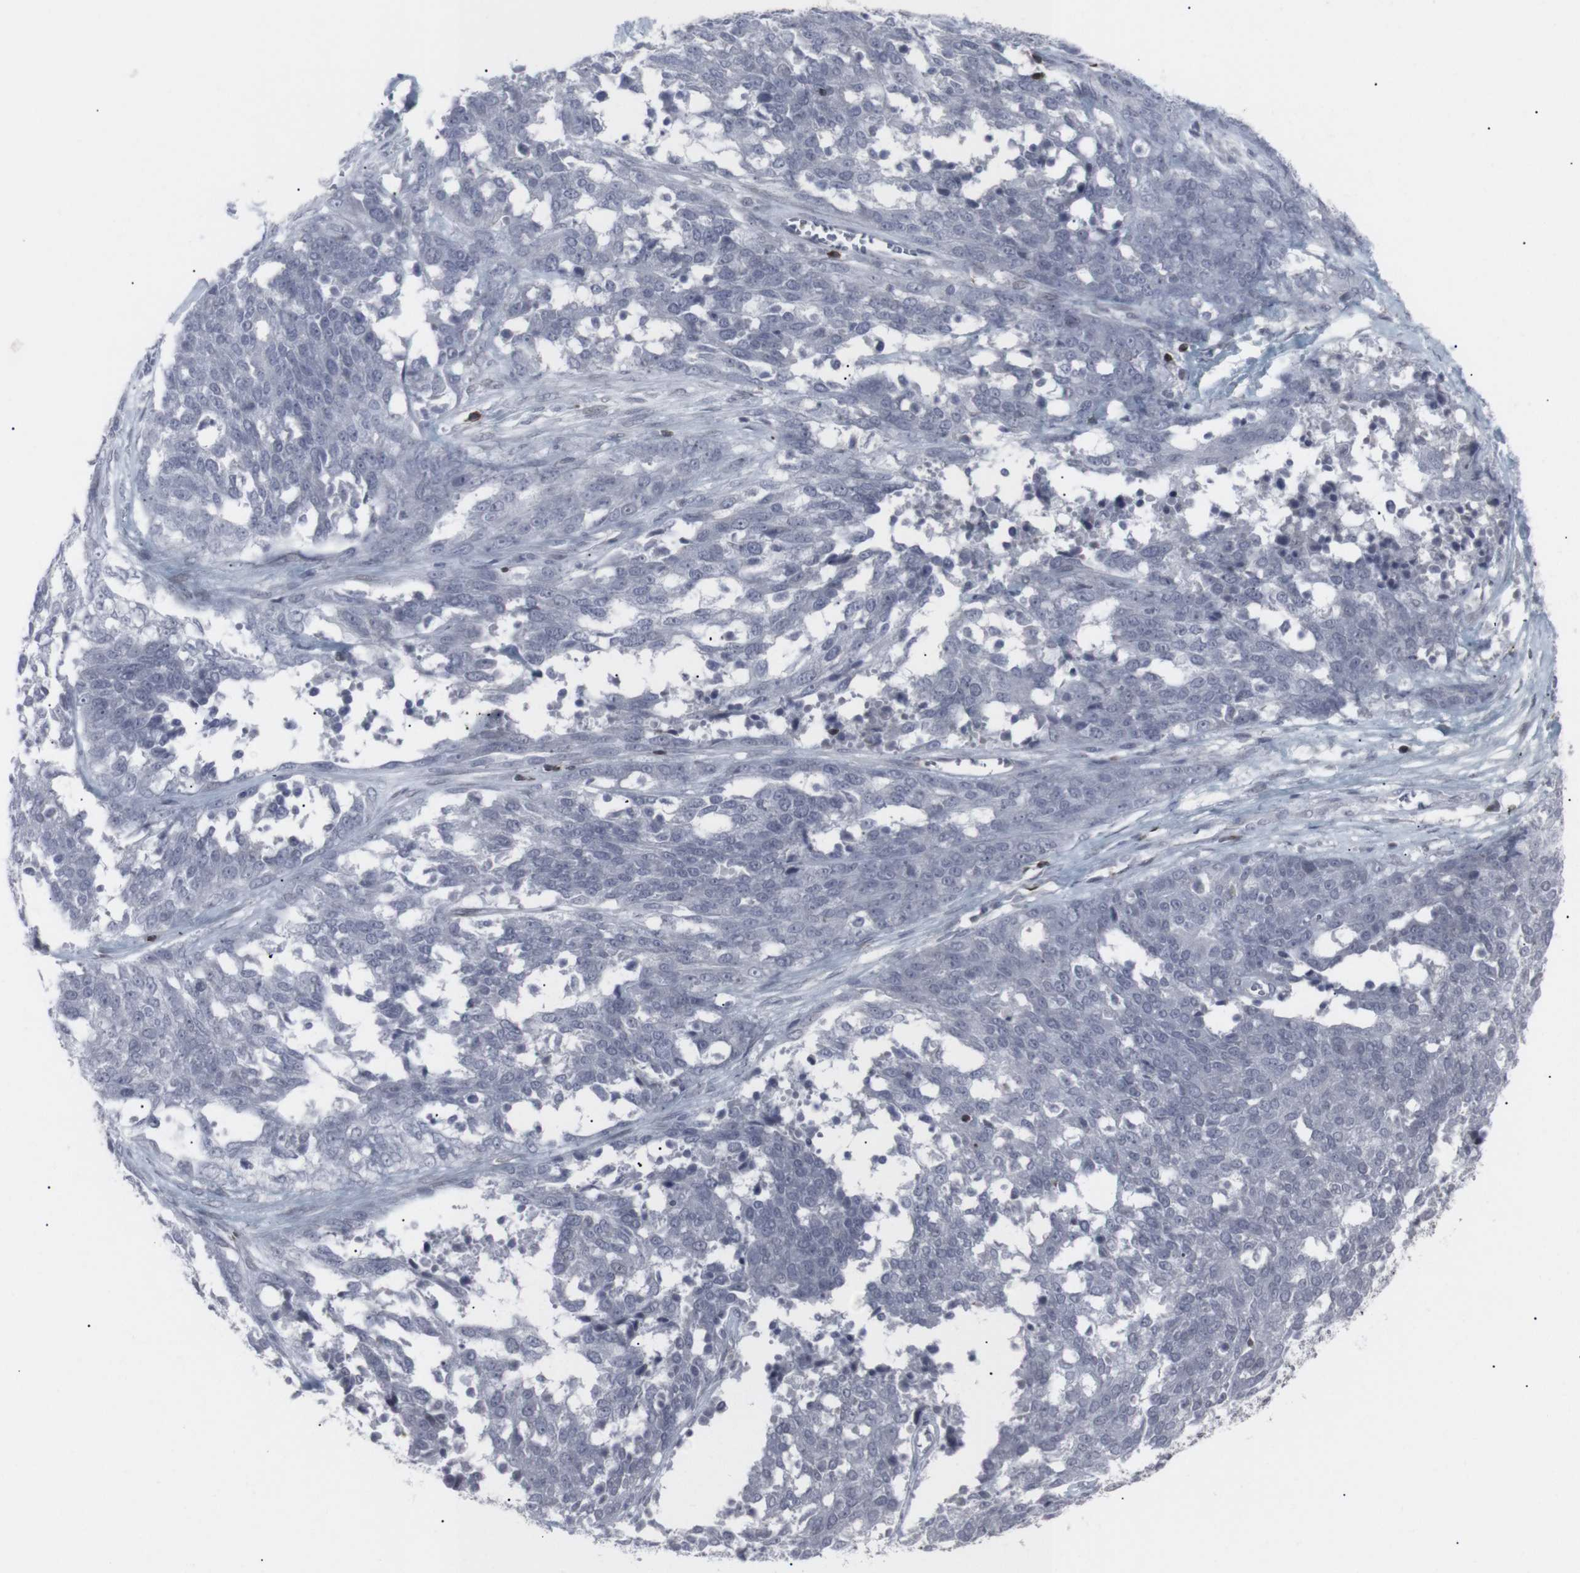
{"staining": {"intensity": "negative", "quantity": "none", "location": "none"}, "tissue": "ovarian cancer", "cell_type": "Tumor cells", "image_type": "cancer", "snomed": [{"axis": "morphology", "description": "Cystadenocarcinoma, serous, NOS"}, {"axis": "topography", "description": "Ovary"}], "caption": "Human ovarian cancer stained for a protein using IHC reveals no positivity in tumor cells.", "gene": "APOBEC2", "patient": {"sex": "female", "age": 44}}